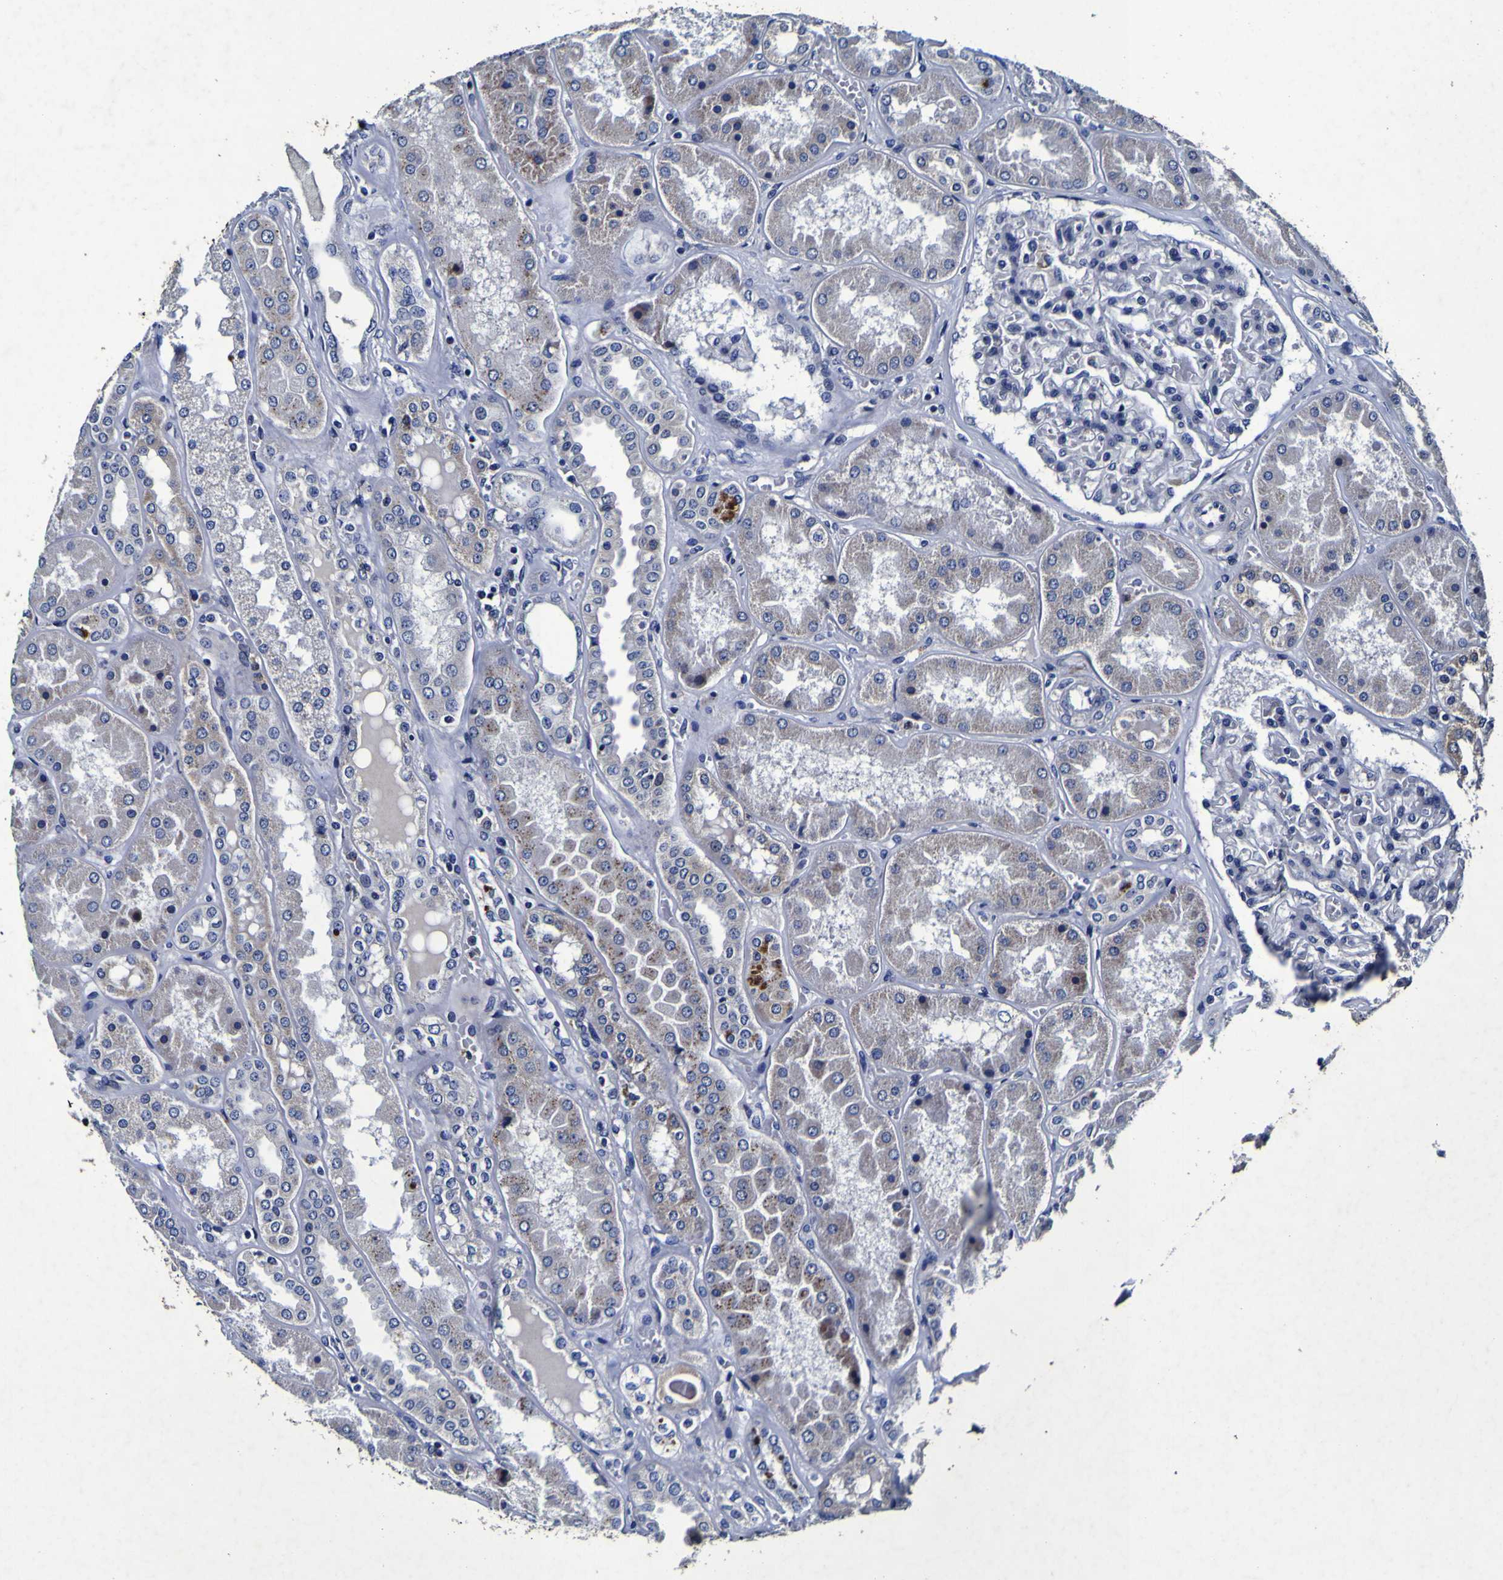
{"staining": {"intensity": "negative", "quantity": "none", "location": "none"}, "tissue": "kidney", "cell_type": "Cells in glomeruli", "image_type": "normal", "snomed": [{"axis": "morphology", "description": "Normal tissue, NOS"}, {"axis": "topography", "description": "Kidney"}], "caption": "Micrograph shows no significant protein expression in cells in glomeruli of normal kidney. (DAB (3,3'-diaminobenzidine) IHC visualized using brightfield microscopy, high magnification).", "gene": "PANK4", "patient": {"sex": "female", "age": 56}}